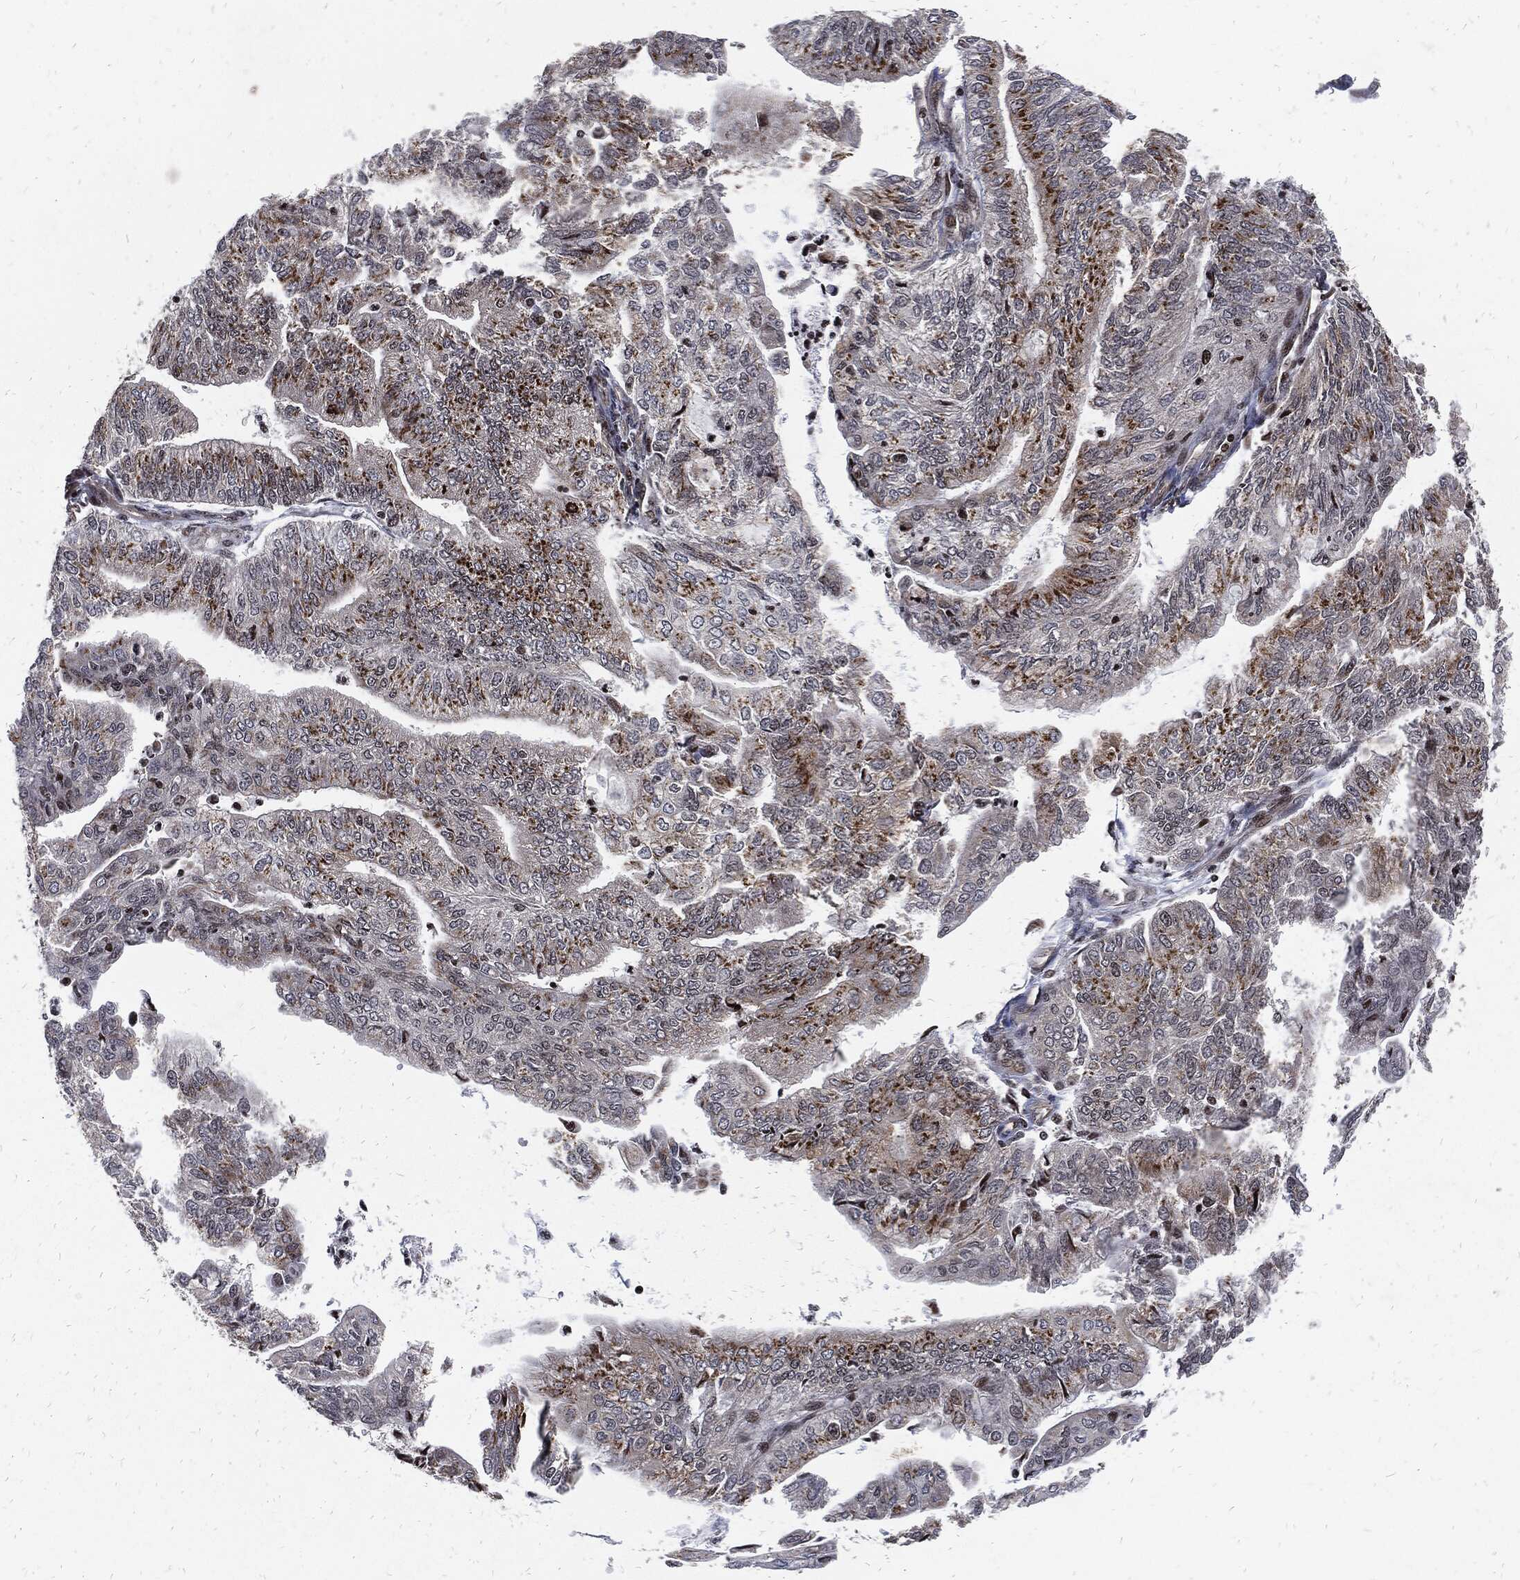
{"staining": {"intensity": "strong", "quantity": "25%-75%", "location": "cytoplasmic/membranous"}, "tissue": "endometrial cancer", "cell_type": "Tumor cells", "image_type": "cancer", "snomed": [{"axis": "morphology", "description": "Adenocarcinoma, NOS"}, {"axis": "topography", "description": "Endometrium"}], "caption": "A brown stain labels strong cytoplasmic/membranous staining of a protein in endometrial cancer (adenocarcinoma) tumor cells. (DAB IHC, brown staining for protein, blue staining for nuclei).", "gene": "ZNF775", "patient": {"sex": "female", "age": 59}}